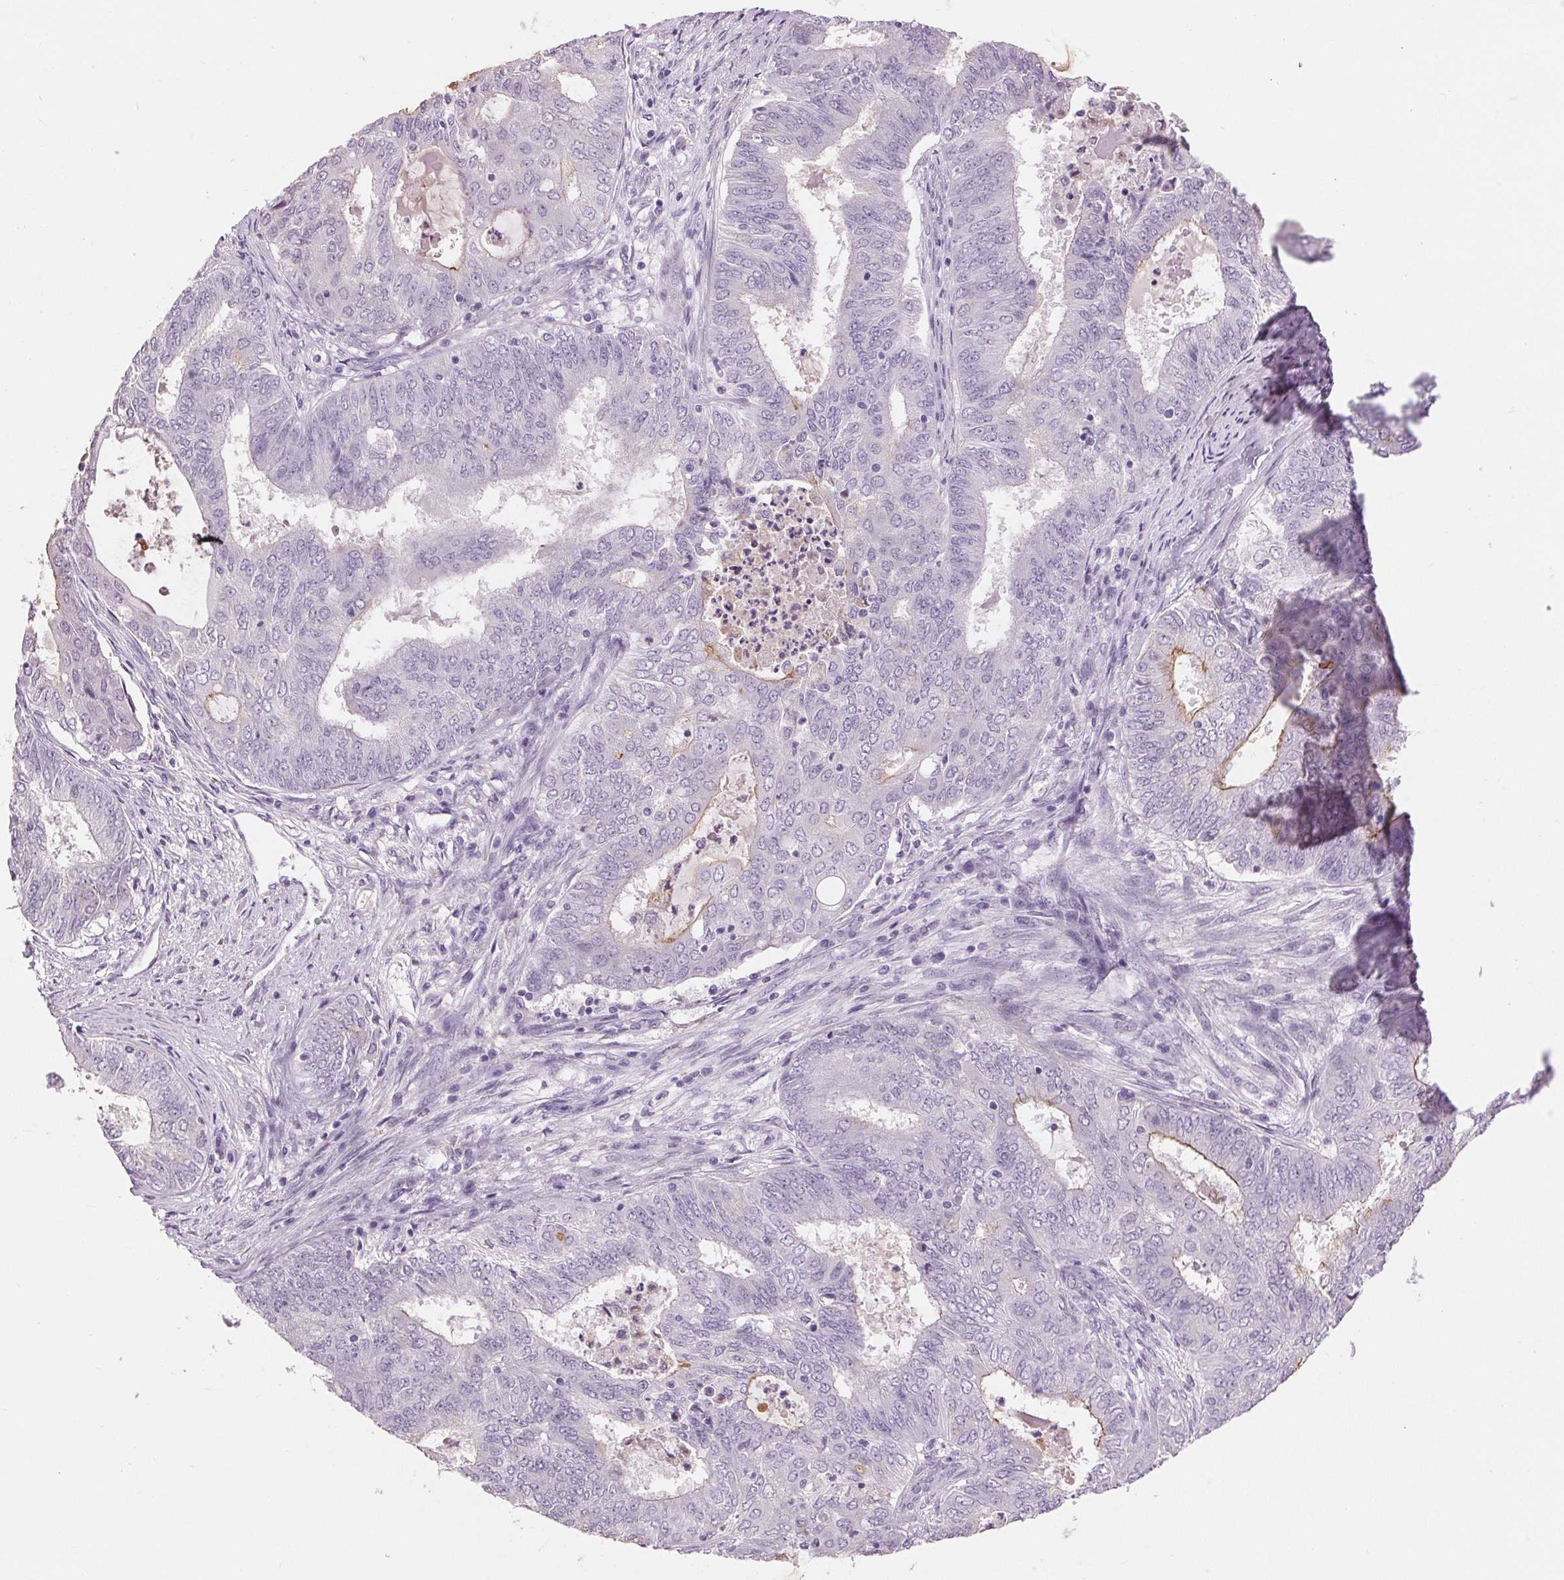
{"staining": {"intensity": "moderate", "quantity": "<25%", "location": "cytoplasmic/membranous"}, "tissue": "endometrial cancer", "cell_type": "Tumor cells", "image_type": "cancer", "snomed": [{"axis": "morphology", "description": "Adenocarcinoma, NOS"}, {"axis": "topography", "description": "Endometrium"}], "caption": "Protein expression analysis of human endometrial cancer reveals moderate cytoplasmic/membranous expression in about <25% of tumor cells.", "gene": "MISP", "patient": {"sex": "female", "age": 62}}